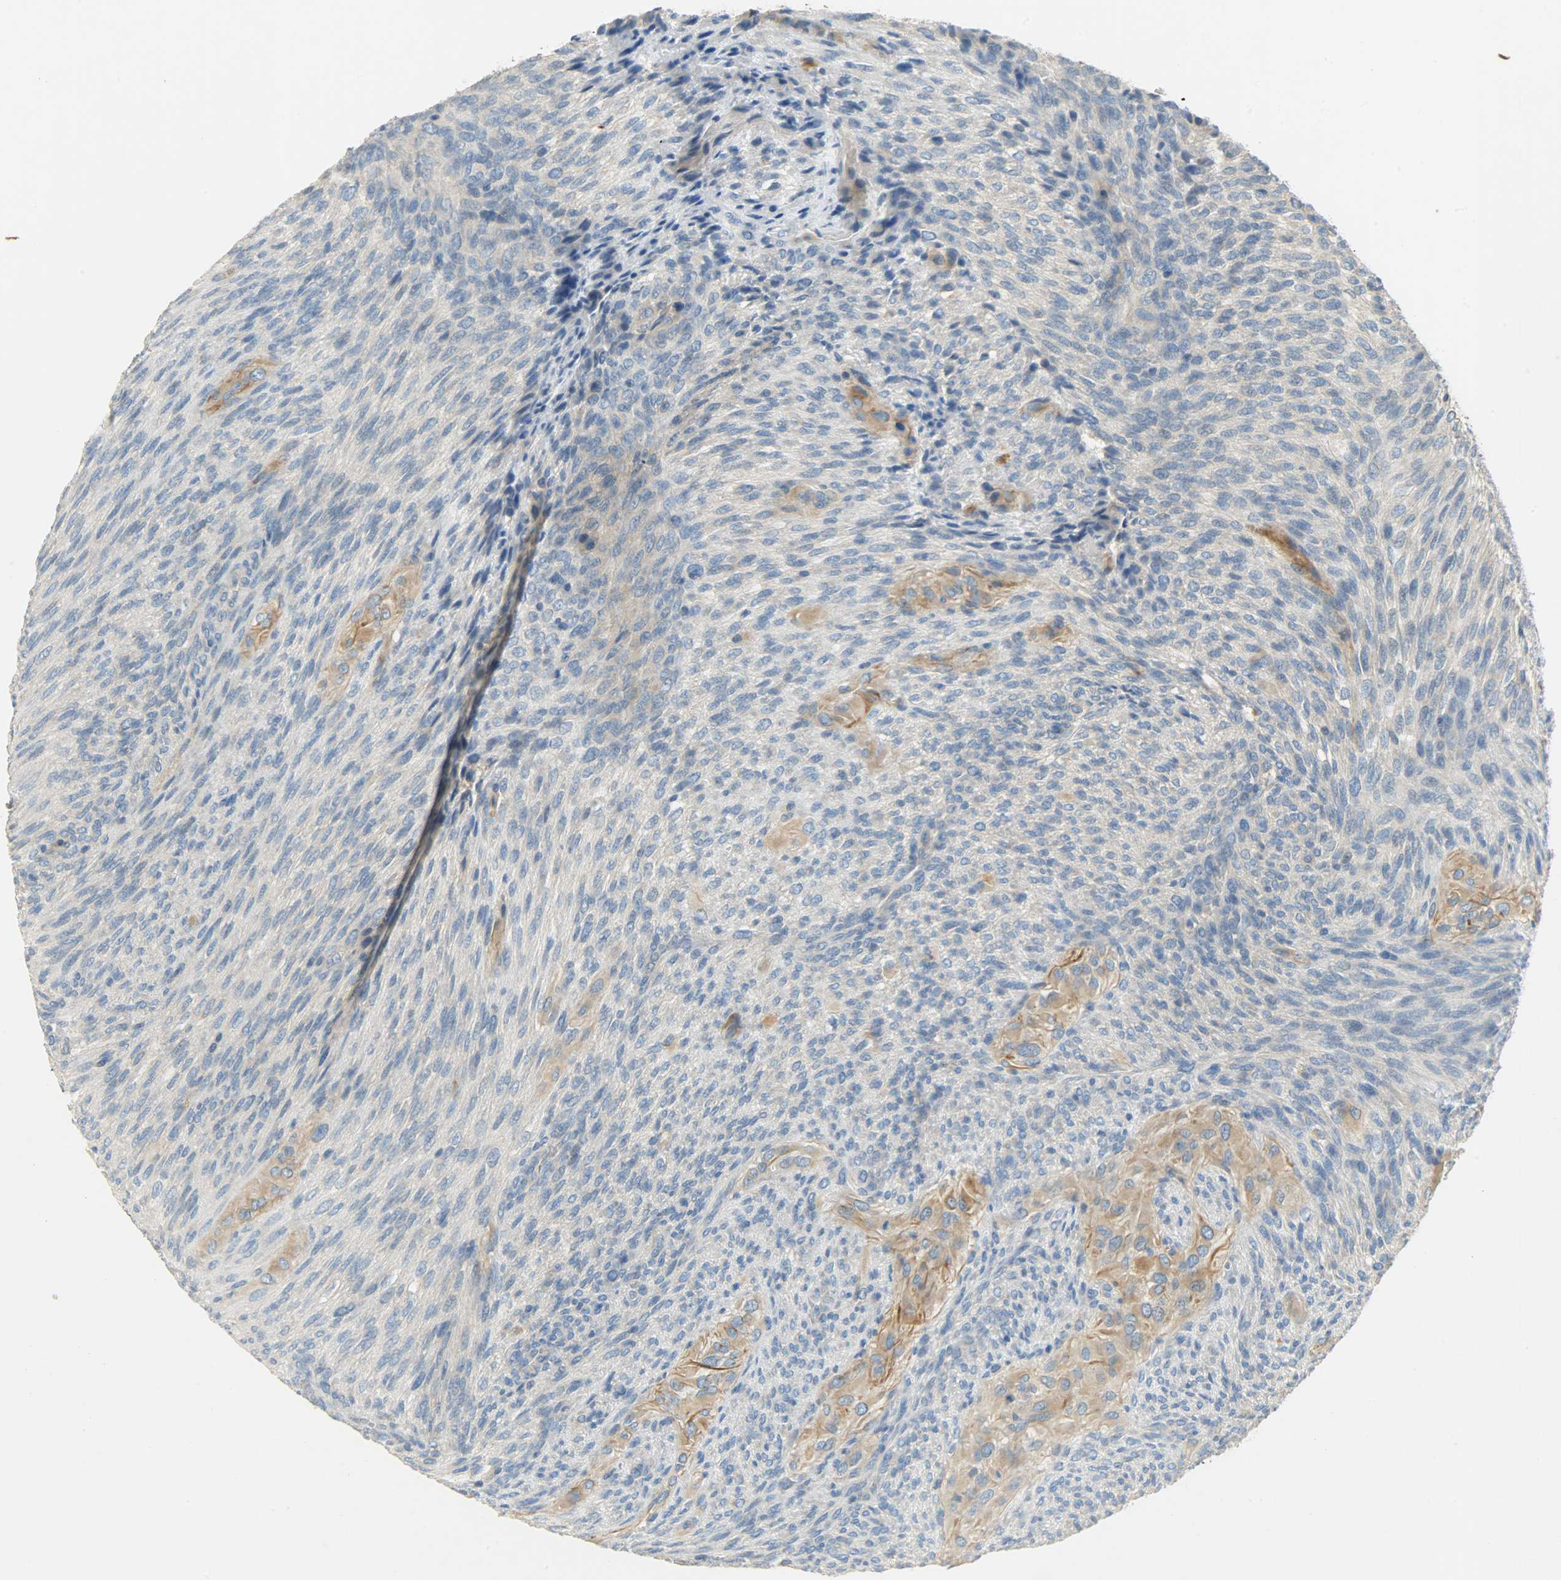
{"staining": {"intensity": "negative", "quantity": "none", "location": "none"}, "tissue": "glioma", "cell_type": "Tumor cells", "image_type": "cancer", "snomed": [{"axis": "morphology", "description": "Glioma, malignant, High grade"}, {"axis": "topography", "description": "Cerebral cortex"}], "caption": "Photomicrograph shows no protein staining in tumor cells of glioma tissue.", "gene": "DSG2", "patient": {"sex": "female", "age": 55}}